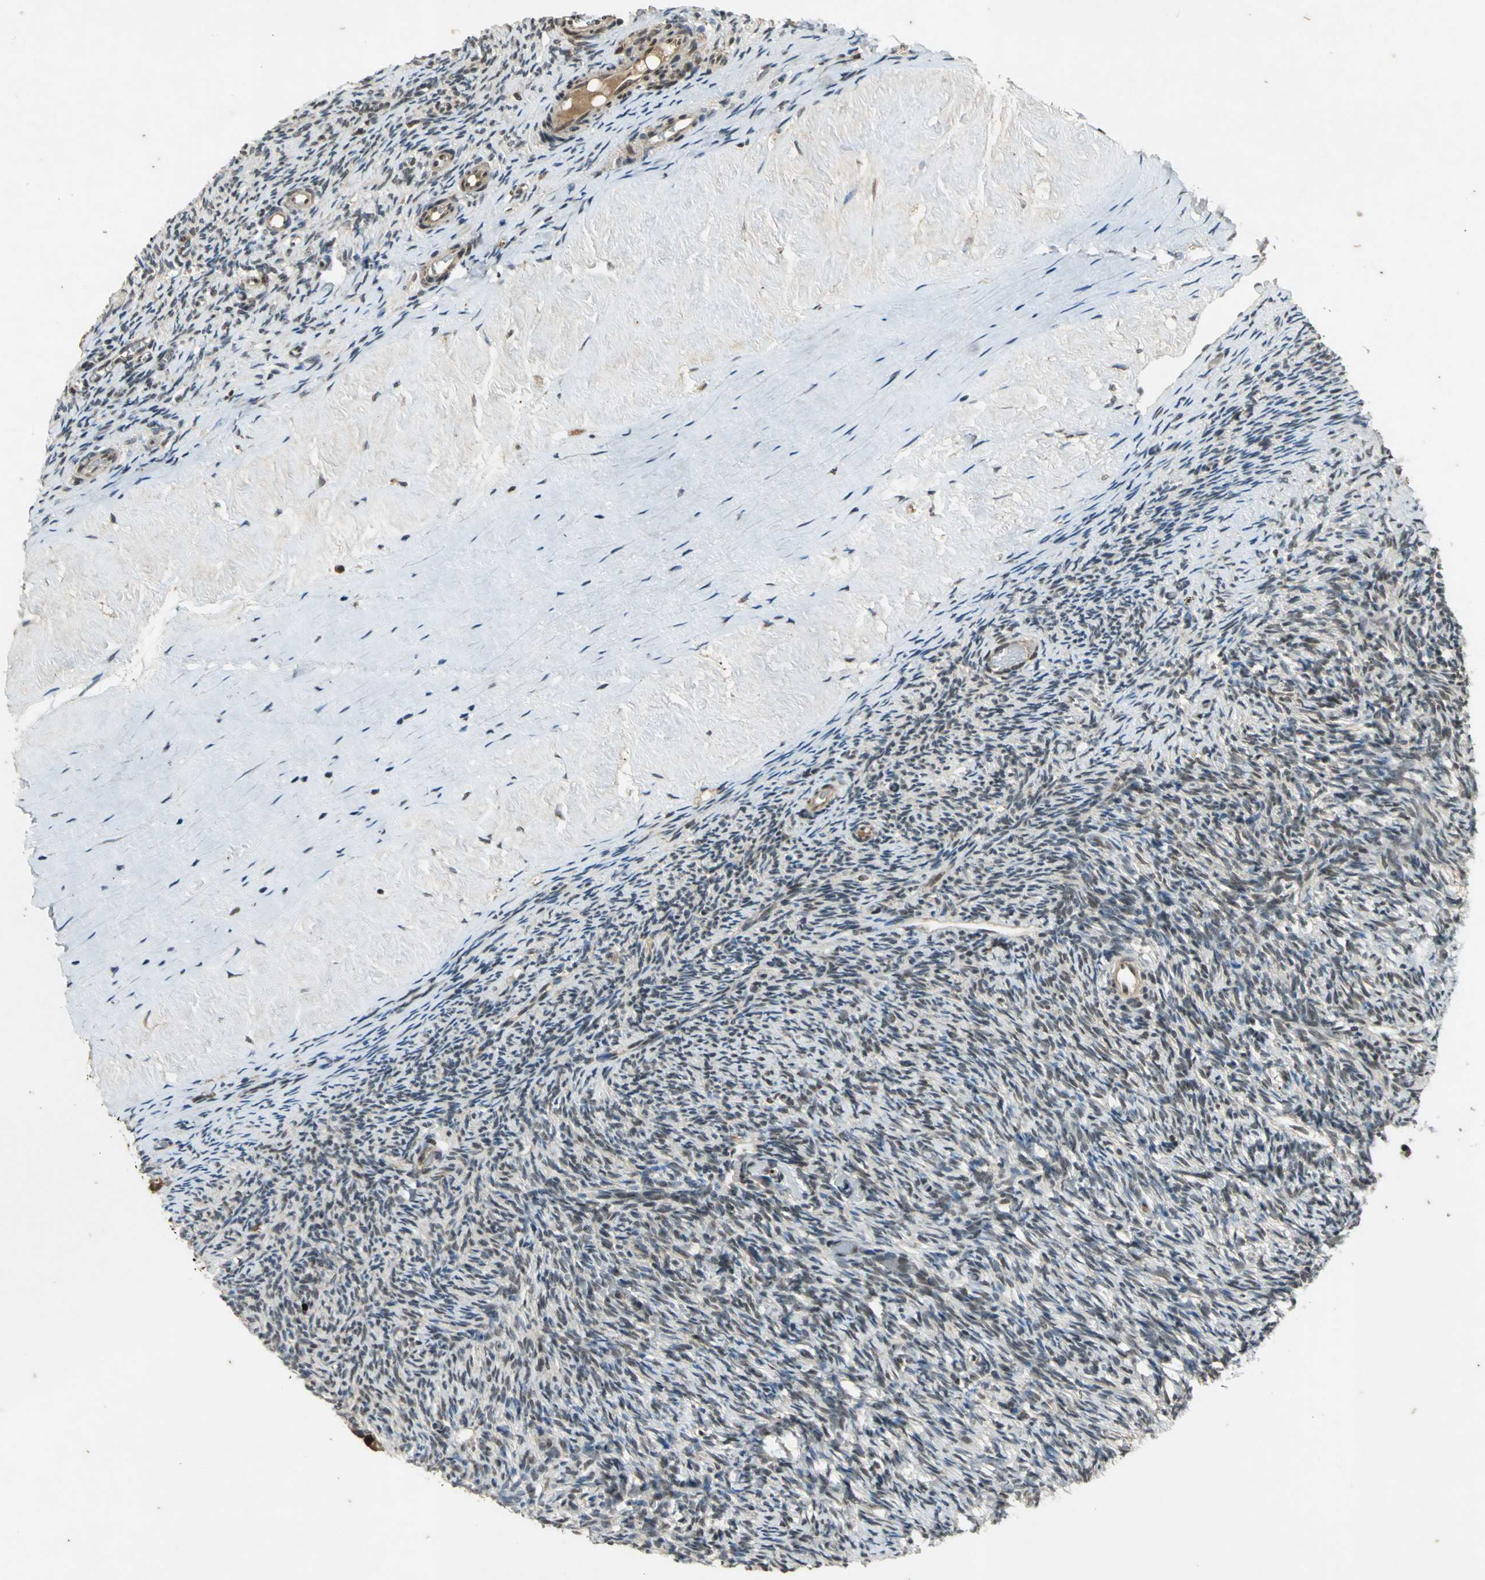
{"staining": {"intensity": "weak", "quantity": "25%-75%", "location": "cytoplasmic/membranous"}, "tissue": "ovary", "cell_type": "Follicle cells", "image_type": "normal", "snomed": [{"axis": "morphology", "description": "Normal tissue, NOS"}, {"axis": "topography", "description": "Ovary"}], "caption": "The immunohistochemical stain highlights weak cytoplasmic/membranous expression in follicle cells of benign ovary.", "gene": "NOTCH3", "patient": {"sex": "female", "age": 60}}